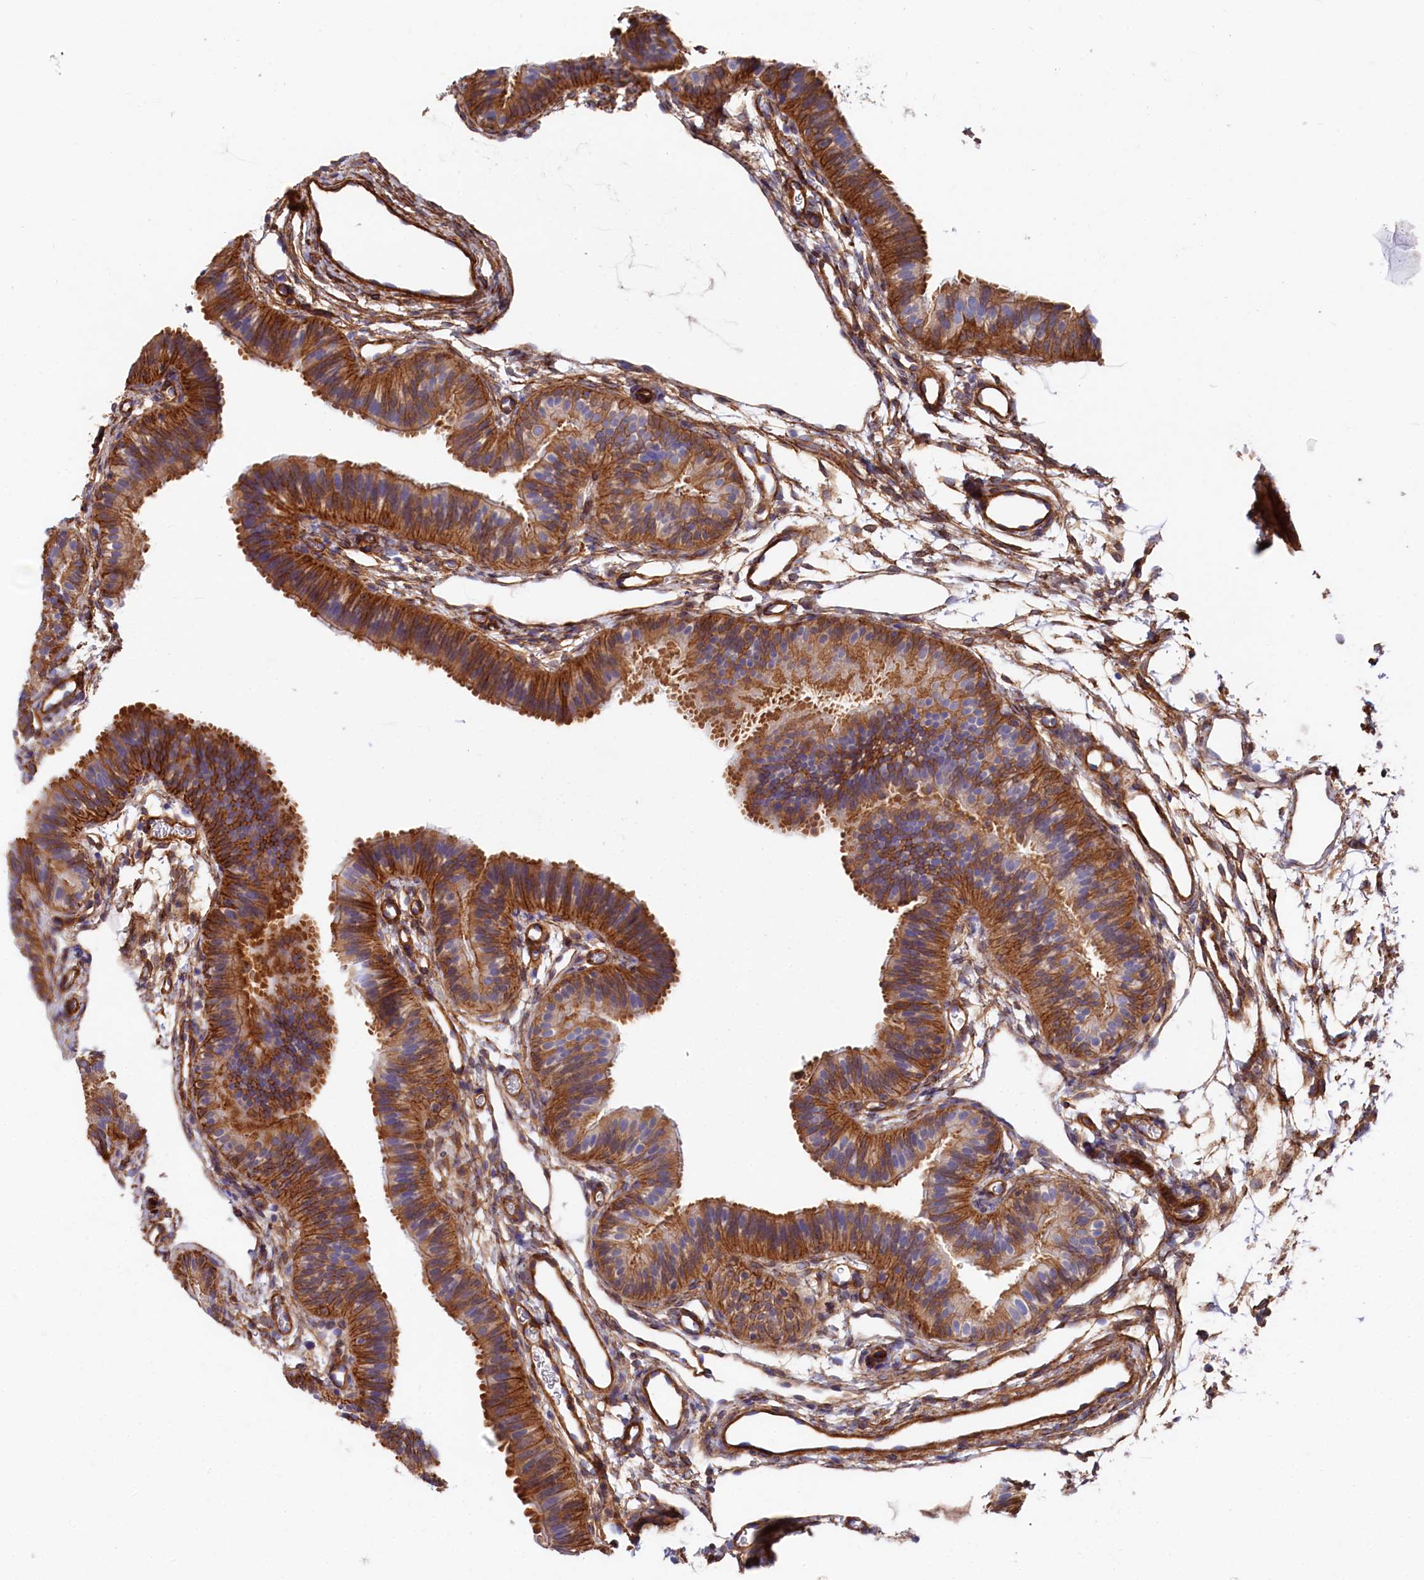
{"staining": {"intensity": "strong", "quantity": ">75%", "location": "cytoplasmic/membranous"}, "tissue": "fallopian tube", "cell_type": "Glandular cells", "image_type": "normal", "snomed": [{"axis": "morphology", "description": "Normal tissue, NOS"}, {"axis": "topography", "description": "Fallopian tube"}], "caption": "Immunohistochemistry (IHC) photomicrograph of unremarkable fallopian tube: fallopian tube stained using immunohistochemistry shows high levels of strong protein expression localized specifically in the cytoplasmic/membranous of glandular cells, appearing as a cytoplasmic/membranous brown color.", "gene": "TNKS1BP1", "patient": {"sex": "female", "age": 35}}